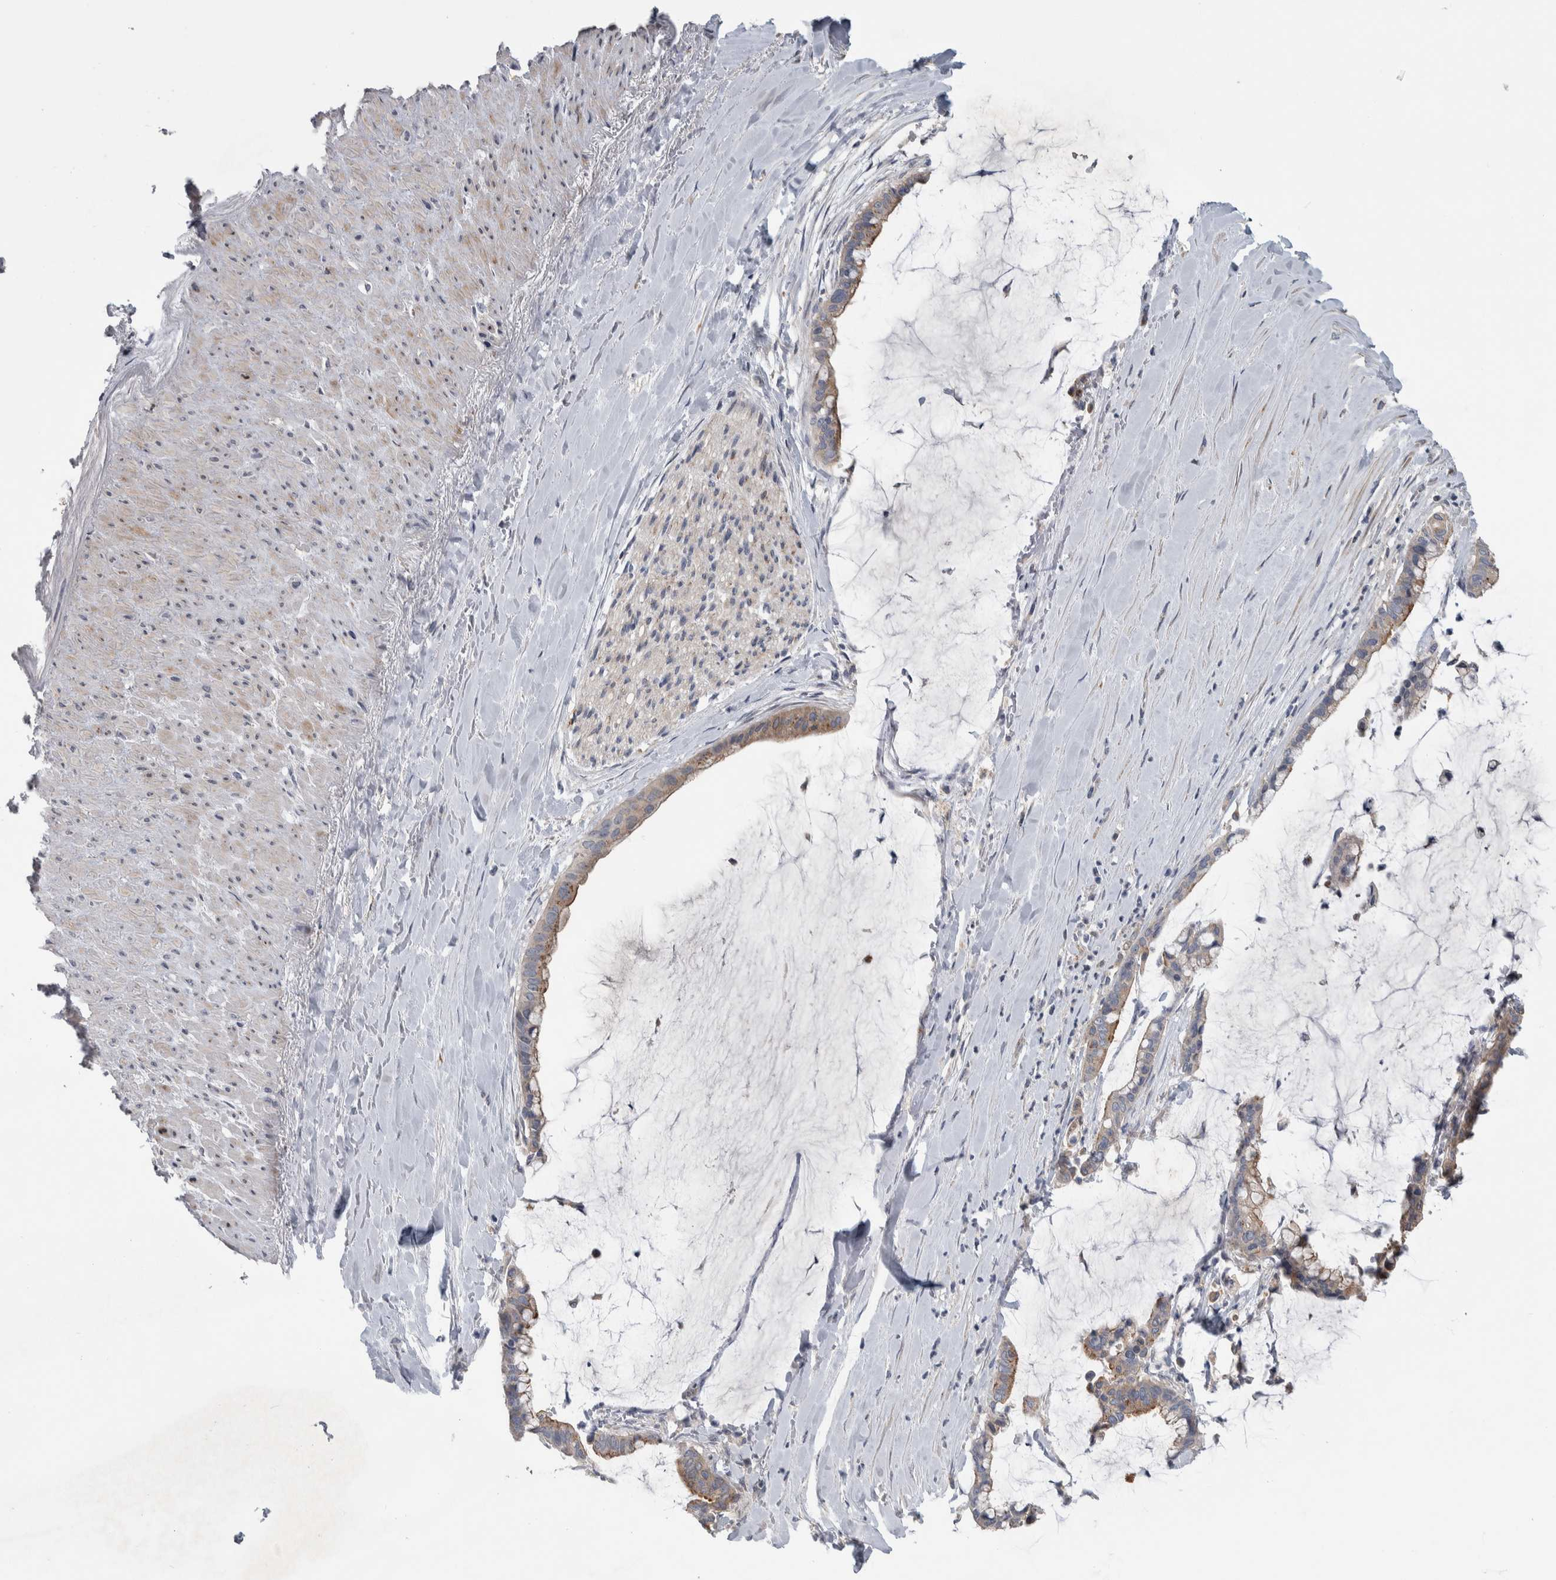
{"staining": {"intensity": "weak", "quantity": "25%-75%", "location": "cytoplasmic/membranous"}, "tissue": "pancreatic cancer", "cell_type": "Tumor cells", "image_type": "cancer", "snomed": [{"axis": "morphology", "description": "Adenocarcinoma, NOS"}, {"axis": "topography", "description": "Pancreas"}], "caption": "A low amount of weak cytoplasmic/membranous expression is identified in about 25%-75% of tumor cells in pancreatic adenocarcinoma tissue.", "gene": "FAM83G", "patient": {"sex": "male", "age": 41}}